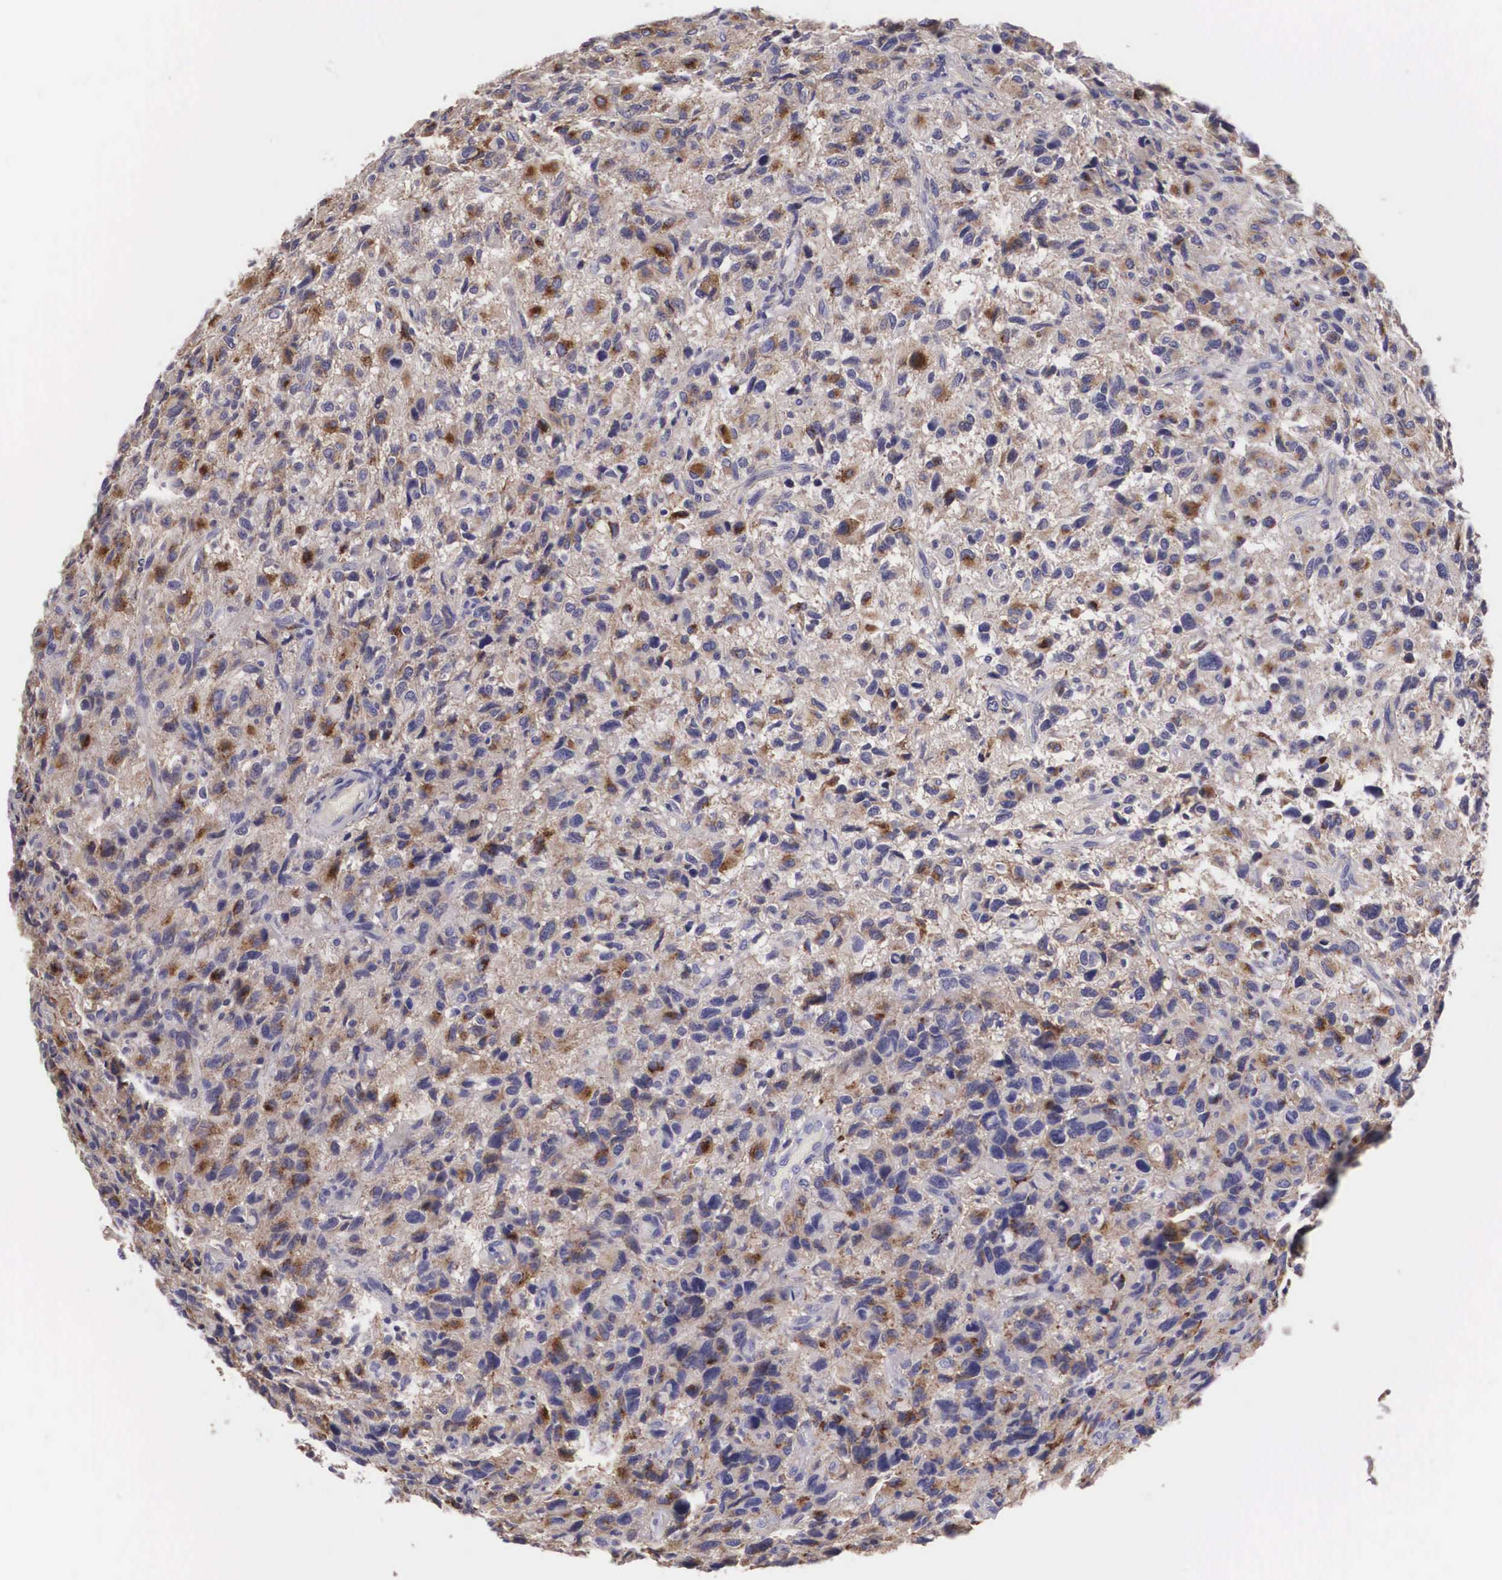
{"staining": {"intensity": "moderate", "quantity": "25%-75%", "location": "cytoplasmic/membranous"}, "tissue": "glioma", "cell_type": "Tumor cells", "image_type": "cancer", "snomed": [{"axis": "morphology", "description": "Glioma, malignant, High grade"}, {"axis": "topography", "description": "Brain"}], "caption": "Malignant glioma (high-grade) tissue displays moderate cytoplasmic/membranous staining in about 25%-75% of tumor cells, visualized by immunohistochemistry.", "gene": "CLU", "patient": {"sex": "female", "age": 60}}